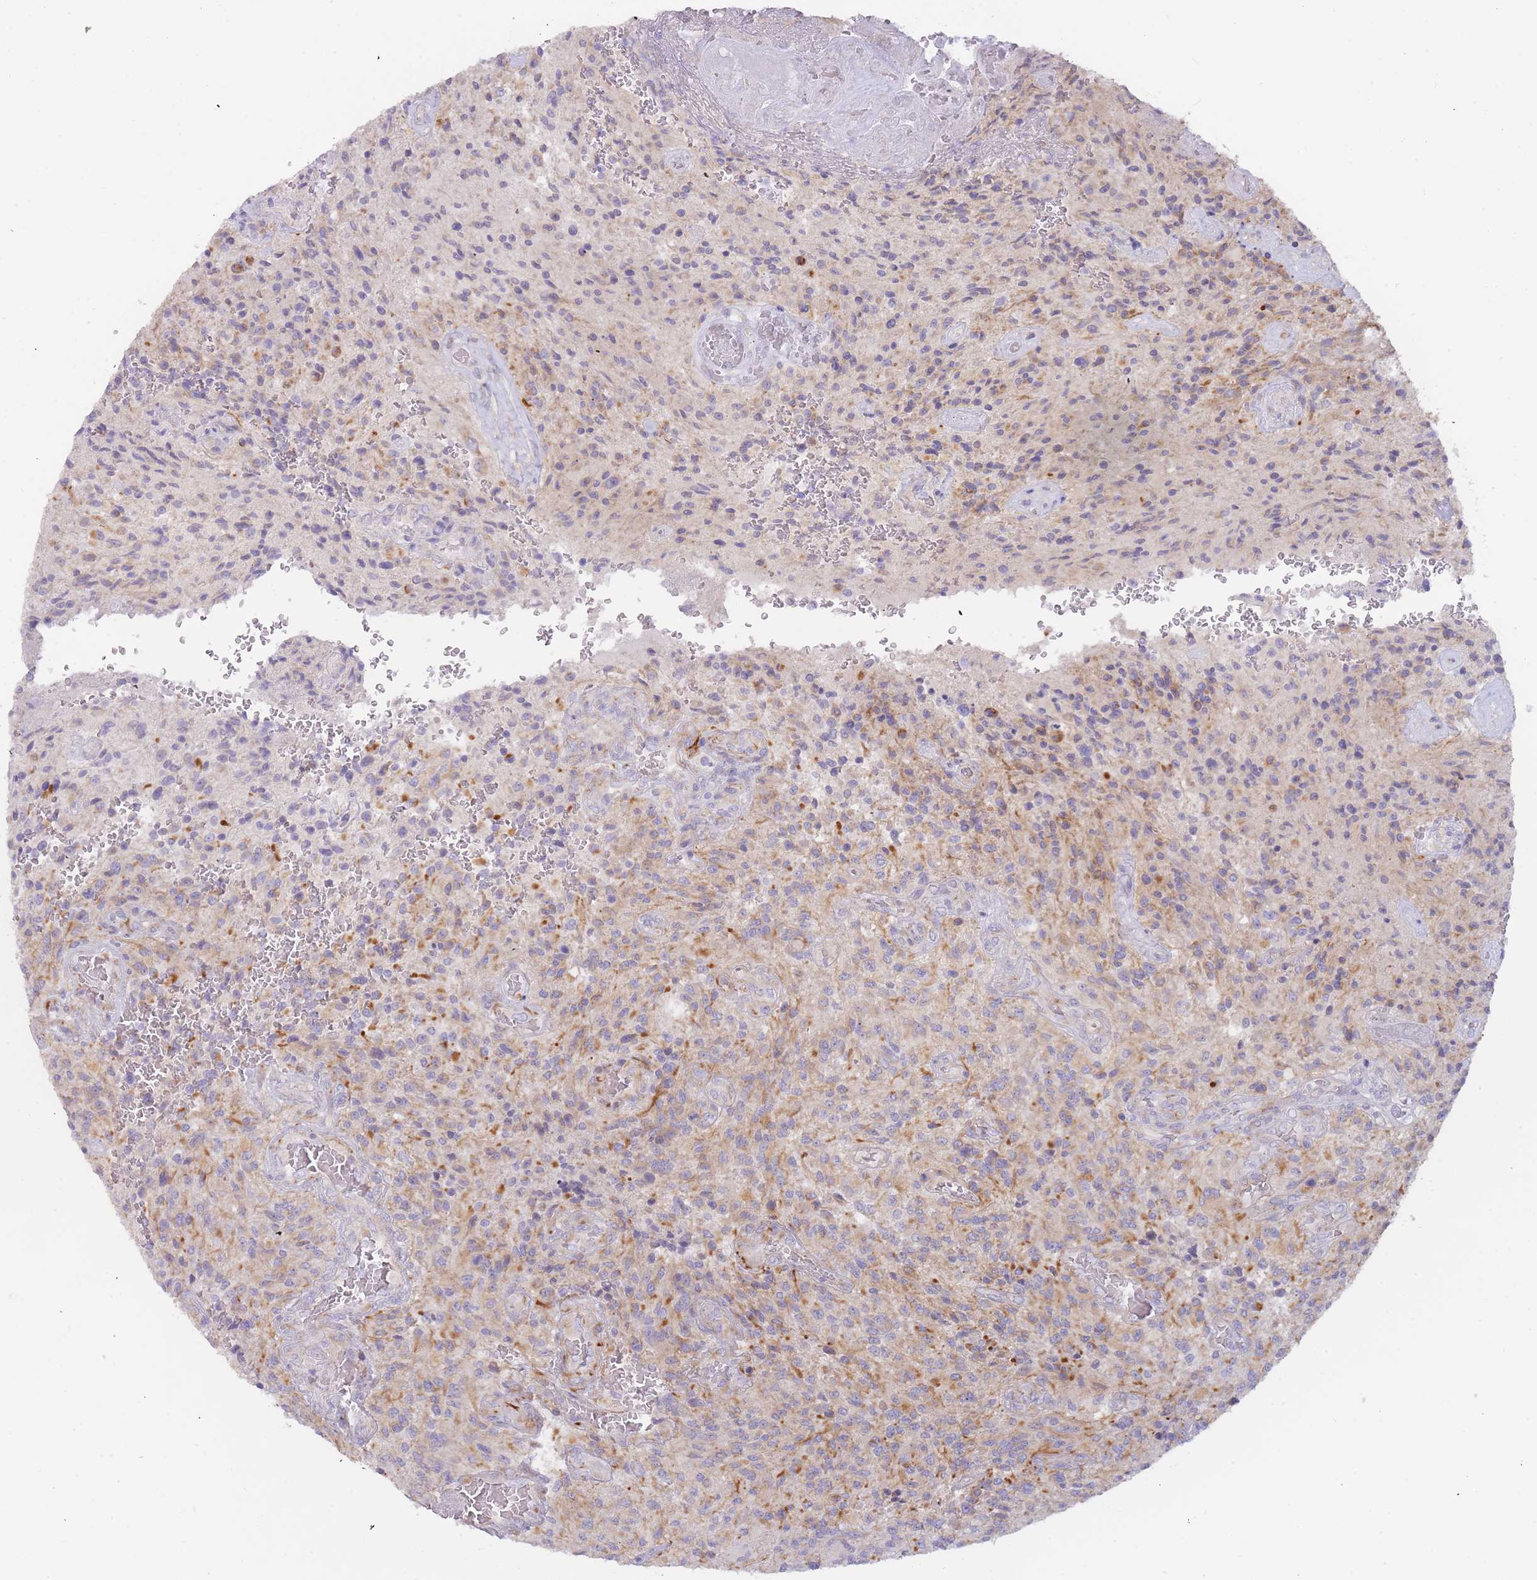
{"staining": {"intensity": "negative", "quantity": "none", "location": "none"}, "tissue": "glioma", "cell_type": "Tumor cells", "image_type": "cancer", "snomed": [{"axis": "morphology", "description": "Normal tissue, NOS"}, {"axis": "morphology", "description": "Glioma, malignant, High grade"}, {"axis": "topography", "description": "Cerebral cortex"}], "caption": "Immunohistochemistry (IHC) image of neoplastic tissue: human glioma stained with DAB (3,3'-diaminobenzidine) exhibits no significant protein staining in tumor cells. (Immunohistochemistry, brightfield microscopy, high magnification).", "gene": "SLC35E4", "patient": {"sex": "male", "age": 56}}